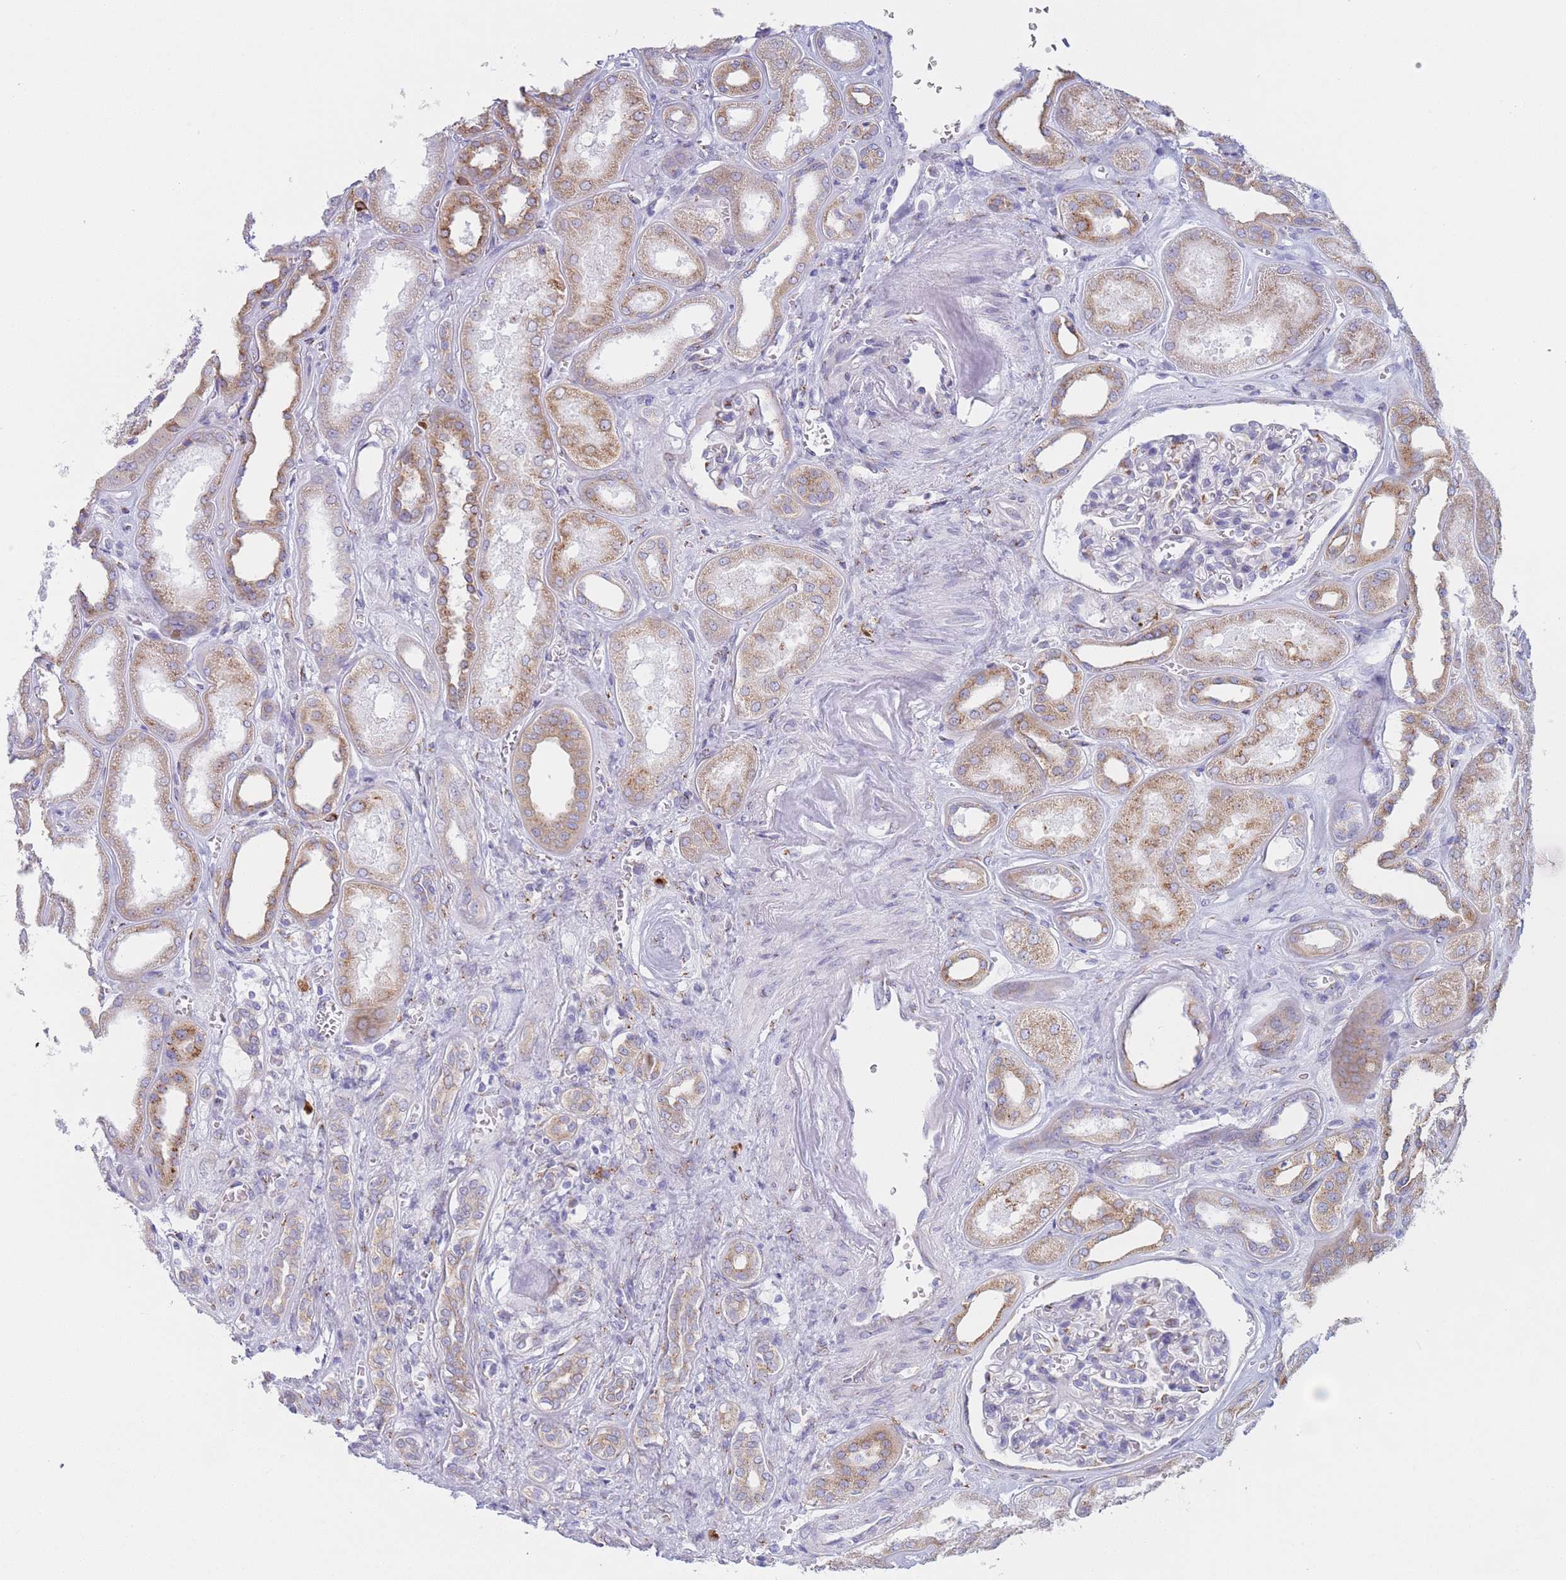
{"staining": {"intensity": "moderate", "quantity": "<25%", "location": "cytoplasmic/membranous"}, "tissue": "kidney", "cell_type": "Cells in glomeruli", "image_type": "normal", "snomed": [{"axis": "morphology", "description": "Normal tissue, NOS"}, {"axis": "morphology", "description": "Adenocarcinoma, NOS"}, {"axis": "topography", "description": "Kidney"}], "caption": "Immunohistochemical staining of benign kidney reveals <25% levels of moderate cytoplasmic/membranous protein expression in about <25% of cells in glomeruli.", "gene": "MRPL30", "patient": {"sex": "female", "age": 68}}